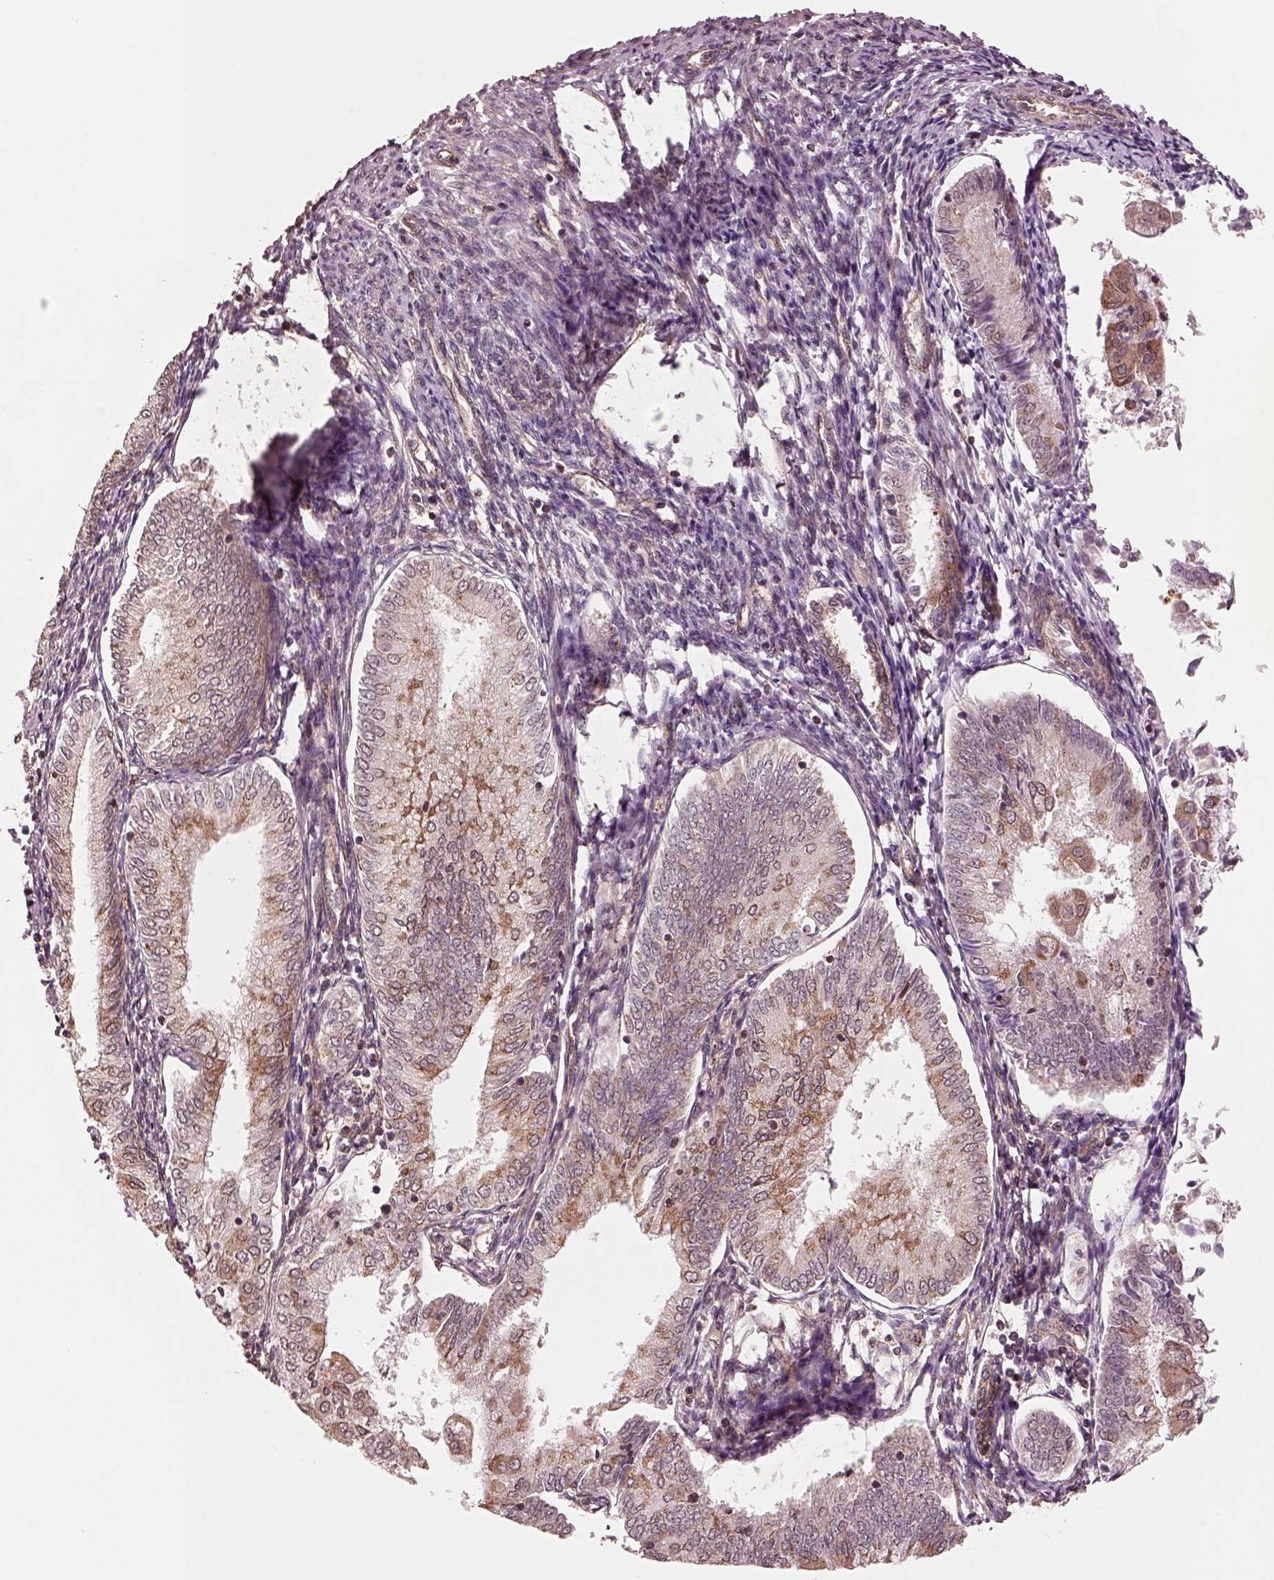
{"staining": {"intensity": "moderate", "quantity": "<25%", "location": "cytoplasmic/membranous"}, "tissue": "endometrial cancer", "cell_type": "Tumor cells", "image_type": "cancer", "snomed": [{"axis": "morphology", "description": "Adenocarcinoma, NOS"}, {"axis": "topography", "description": "Endometrium"}], "caption": "Immunohistochemistry photomicrograph of human endometrial cancer (adenocarcinoma) stained for a protein (brown), which reveals low levels of moderate cytoplasmic/membranous positivity in about <25% of tumor cells.", "gene": "WASHC2A", "patient": {"sex": "female", "age": 55}}